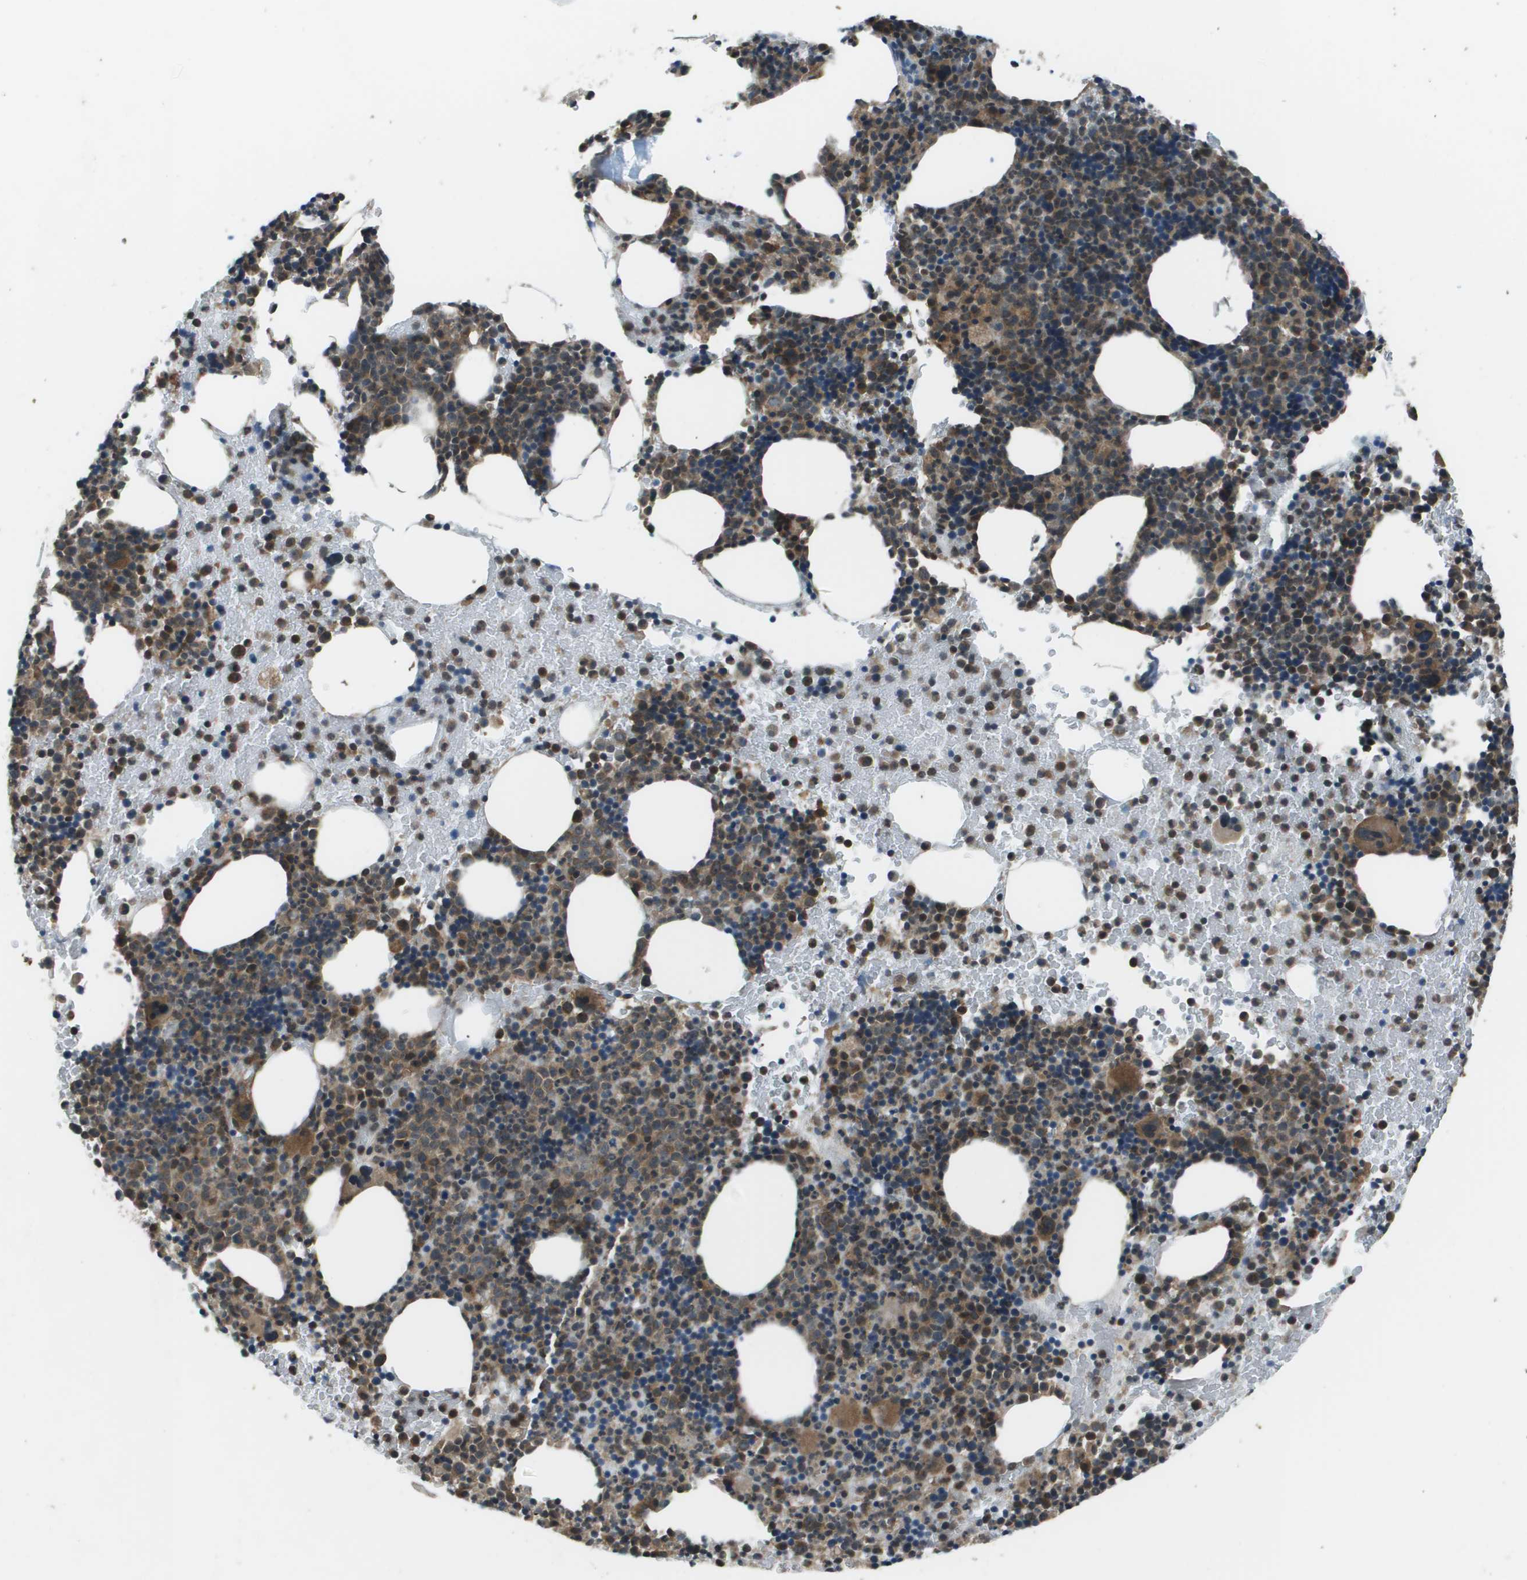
{"staining": {"intensity": "moderate", "quantity": ">75%", "location": "cytoplasmic/membranous"}, "tissue": "bone marrow", "cell_type": "Hematopoietic cells", "image_type": "normal", "snomed": [{"axis": "morphology", "description": "Normal tissue, NOS"}, {"axis": "morphology", "description": "Inflammation, NOS"}, {"axis": "topography", "description": "Bone marrow"}], "caption": "About >75% of hematopoietic cells in unremarkable bone marrow demonstrate moderate cytoplasmic/membranous protein staining as visualized by brown immunohistochemical staining.", "gene": "PPFIA1", "patient": {"sex": "male", "age": 72}}